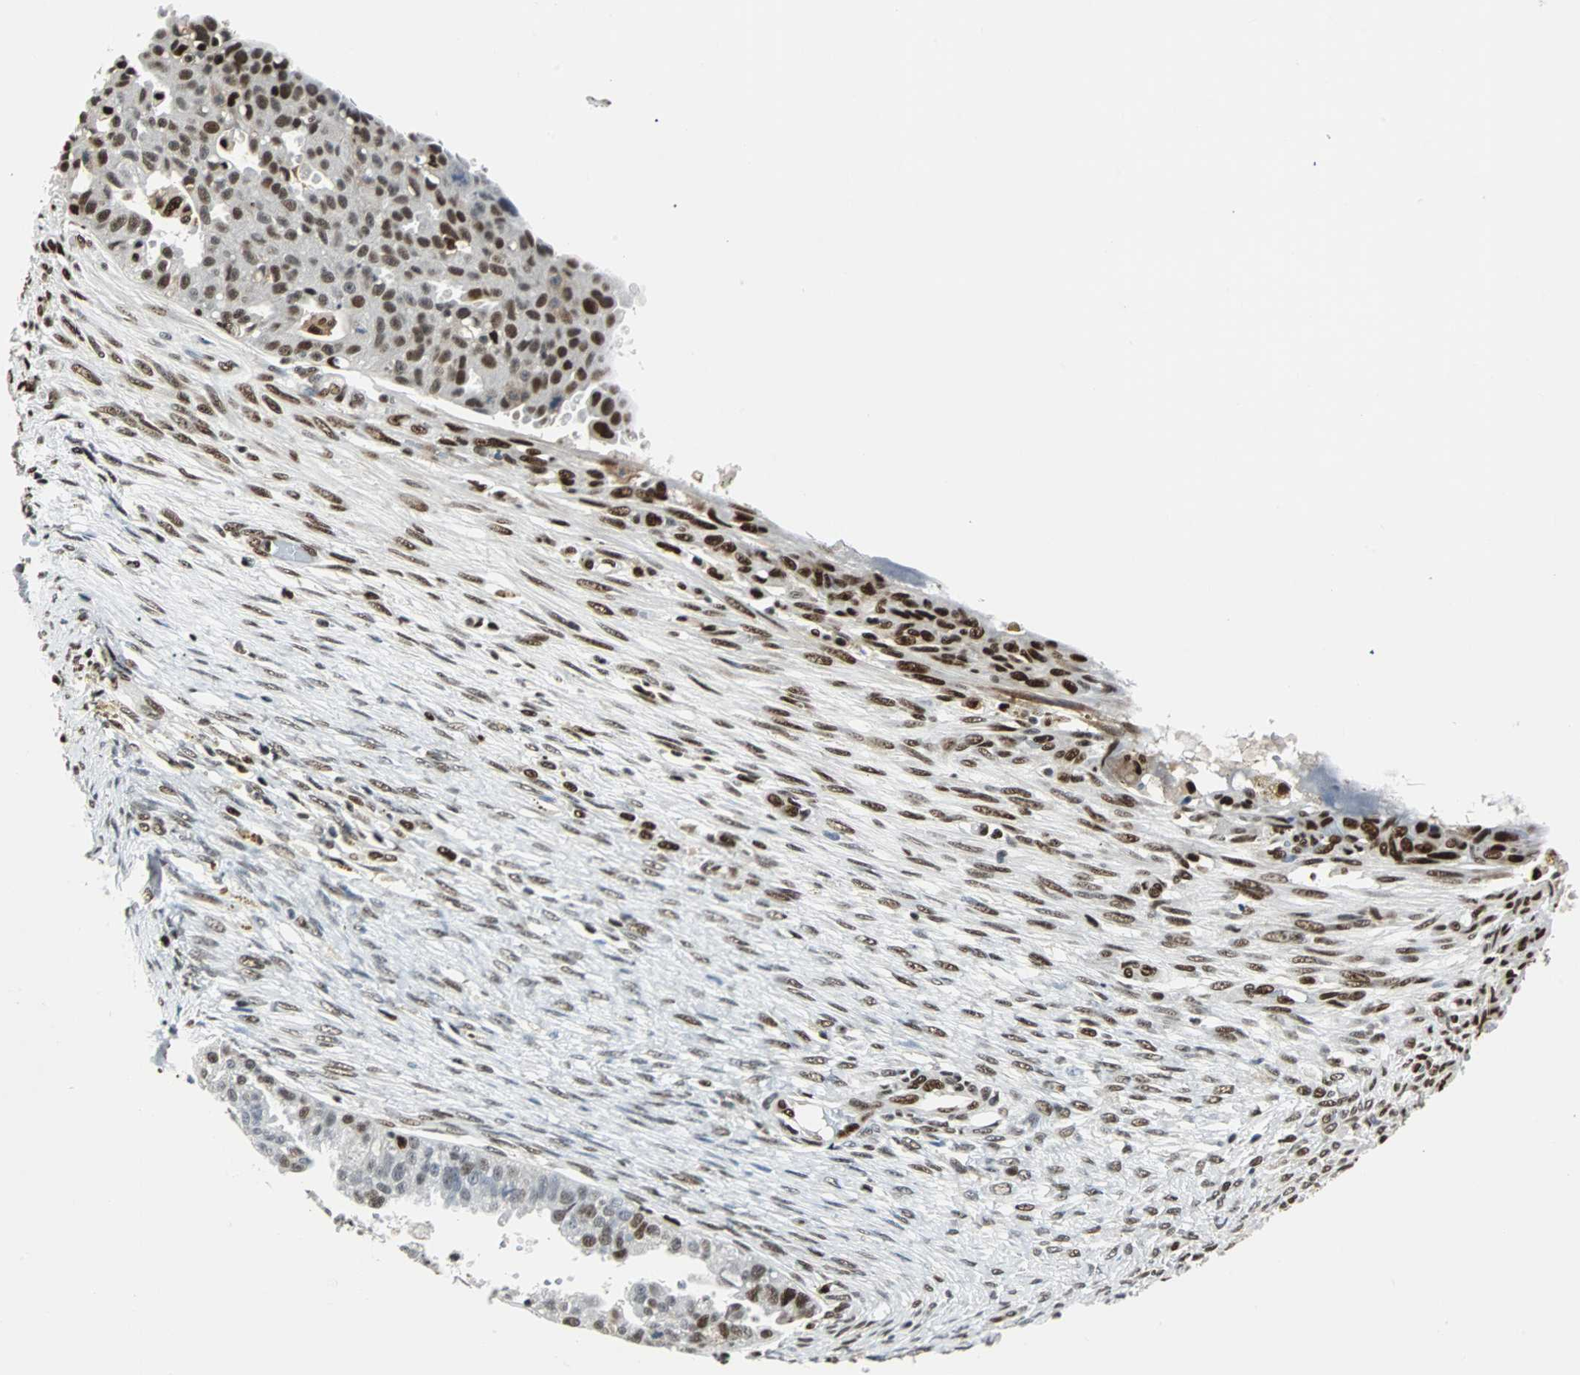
{"staining": {"intensity": "moderate", "quantity": ">75%", "location": "nuclear"}, "tissue": "ovarian cancer", "cell_type": "Tumor cells", "image_type": "cancer", "snomed": [{"axis": "morphology", "description": "Cystadenocarcinoma, serous, NOS"}, {"axis": "topography", "description": "Ovary"}], "caption": "DAB immunohistochemical staining of human ovarian cancer (serous cystadenocarcinoma) shows moderate nuclear protein staining in approximately >75% of tumor cells. Nuclei are stained in blue.", "gene": "XRCC4", "patient": {"sex": "female", "age": 58}}